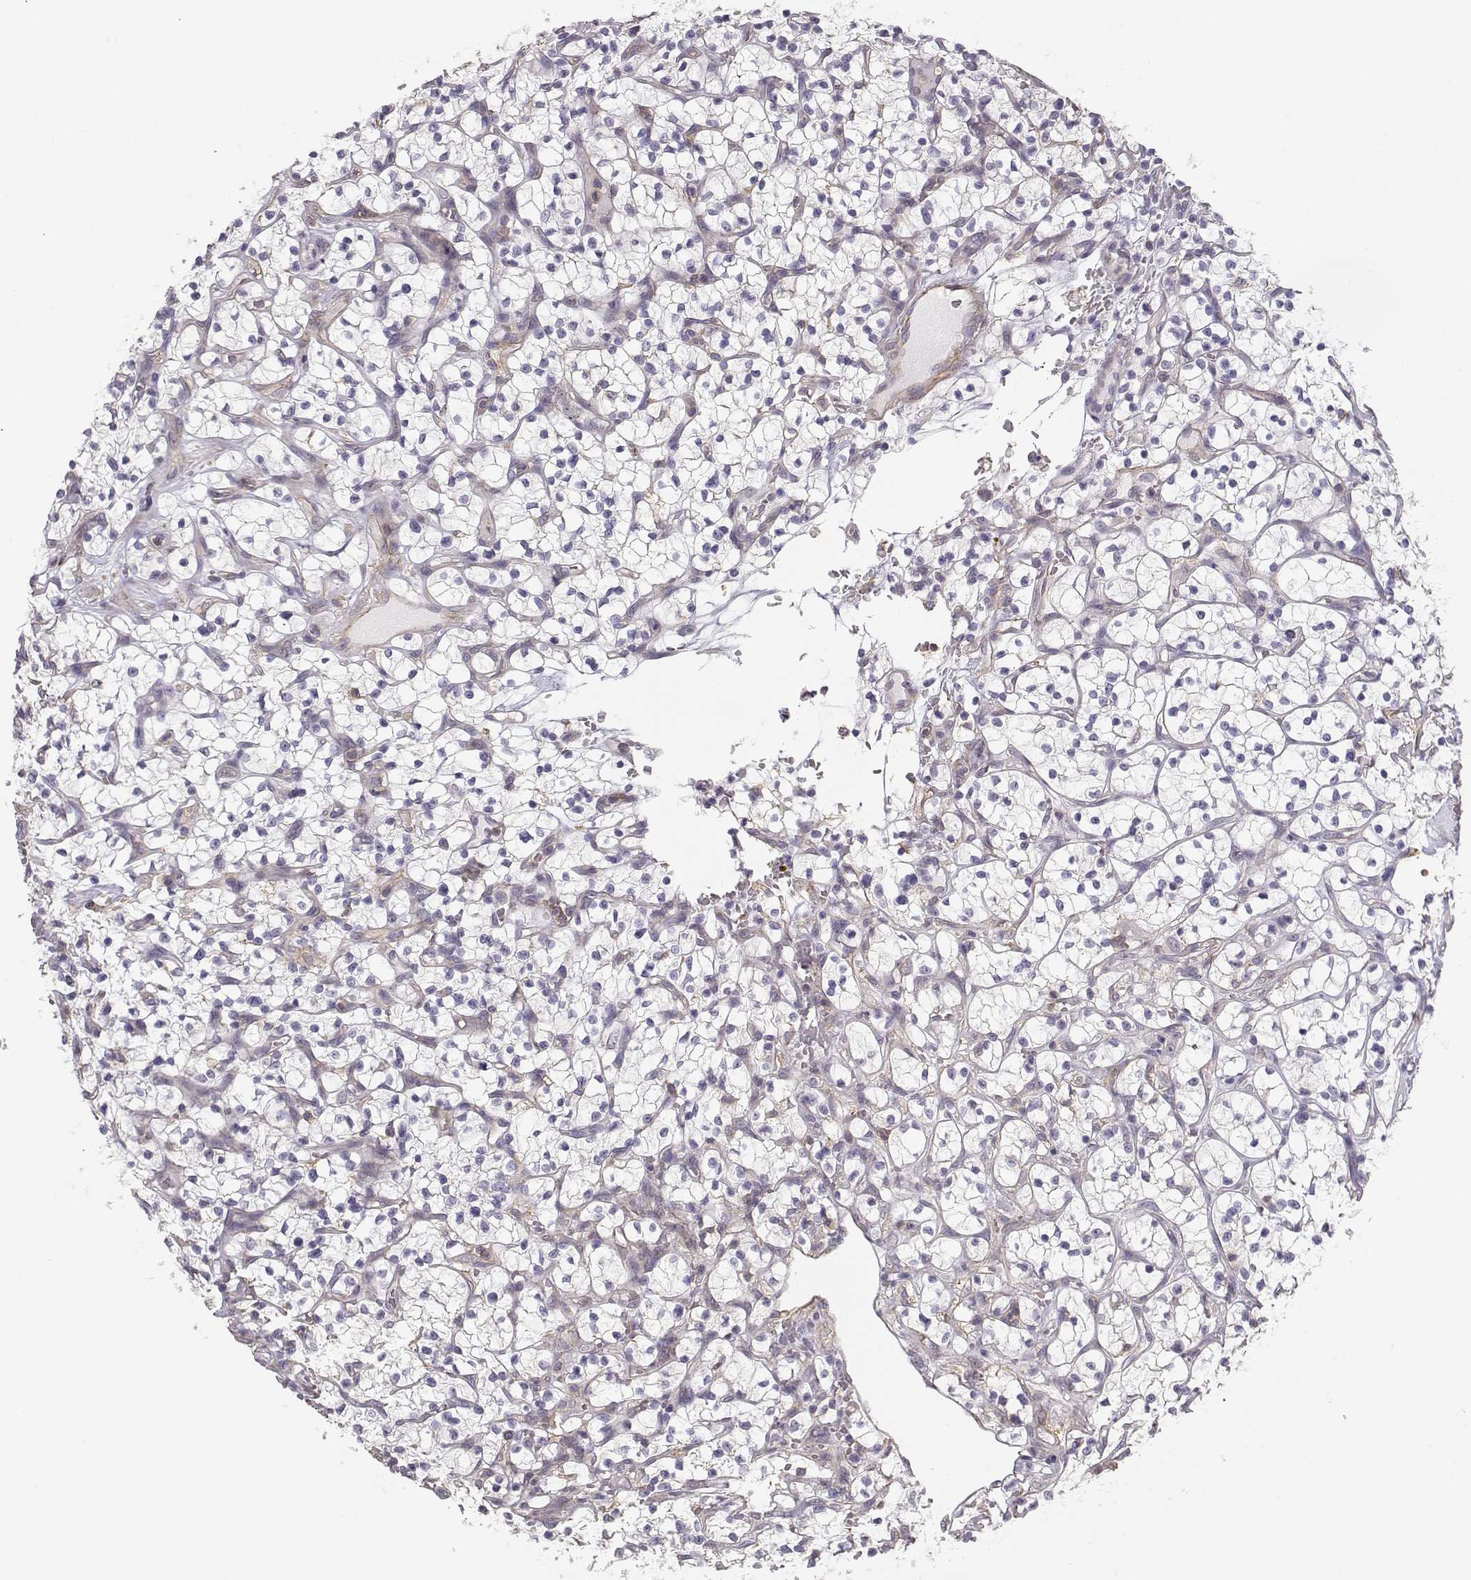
{"staining": {"intensity": "negative", "quantity": "none", "location": "none"}, "tissue": "renal cancer", "cell_type": "Tumor cells", "image_type": "cancer", "snomed": [{"axis": "morphology", "description": "Adenocarcinoma, NOS"}, {"axis": "topography", "description": "Kidney"}], "caption": "This photomicrograph is of renal cancer (adenocarcinoma) stained with IHC to label a protein in brown with the nuclei are counter-stained blue. There is no positivity in tumor cells.", "gene": "DAPL1", "patient": {"sex": "female", "age": 64}}